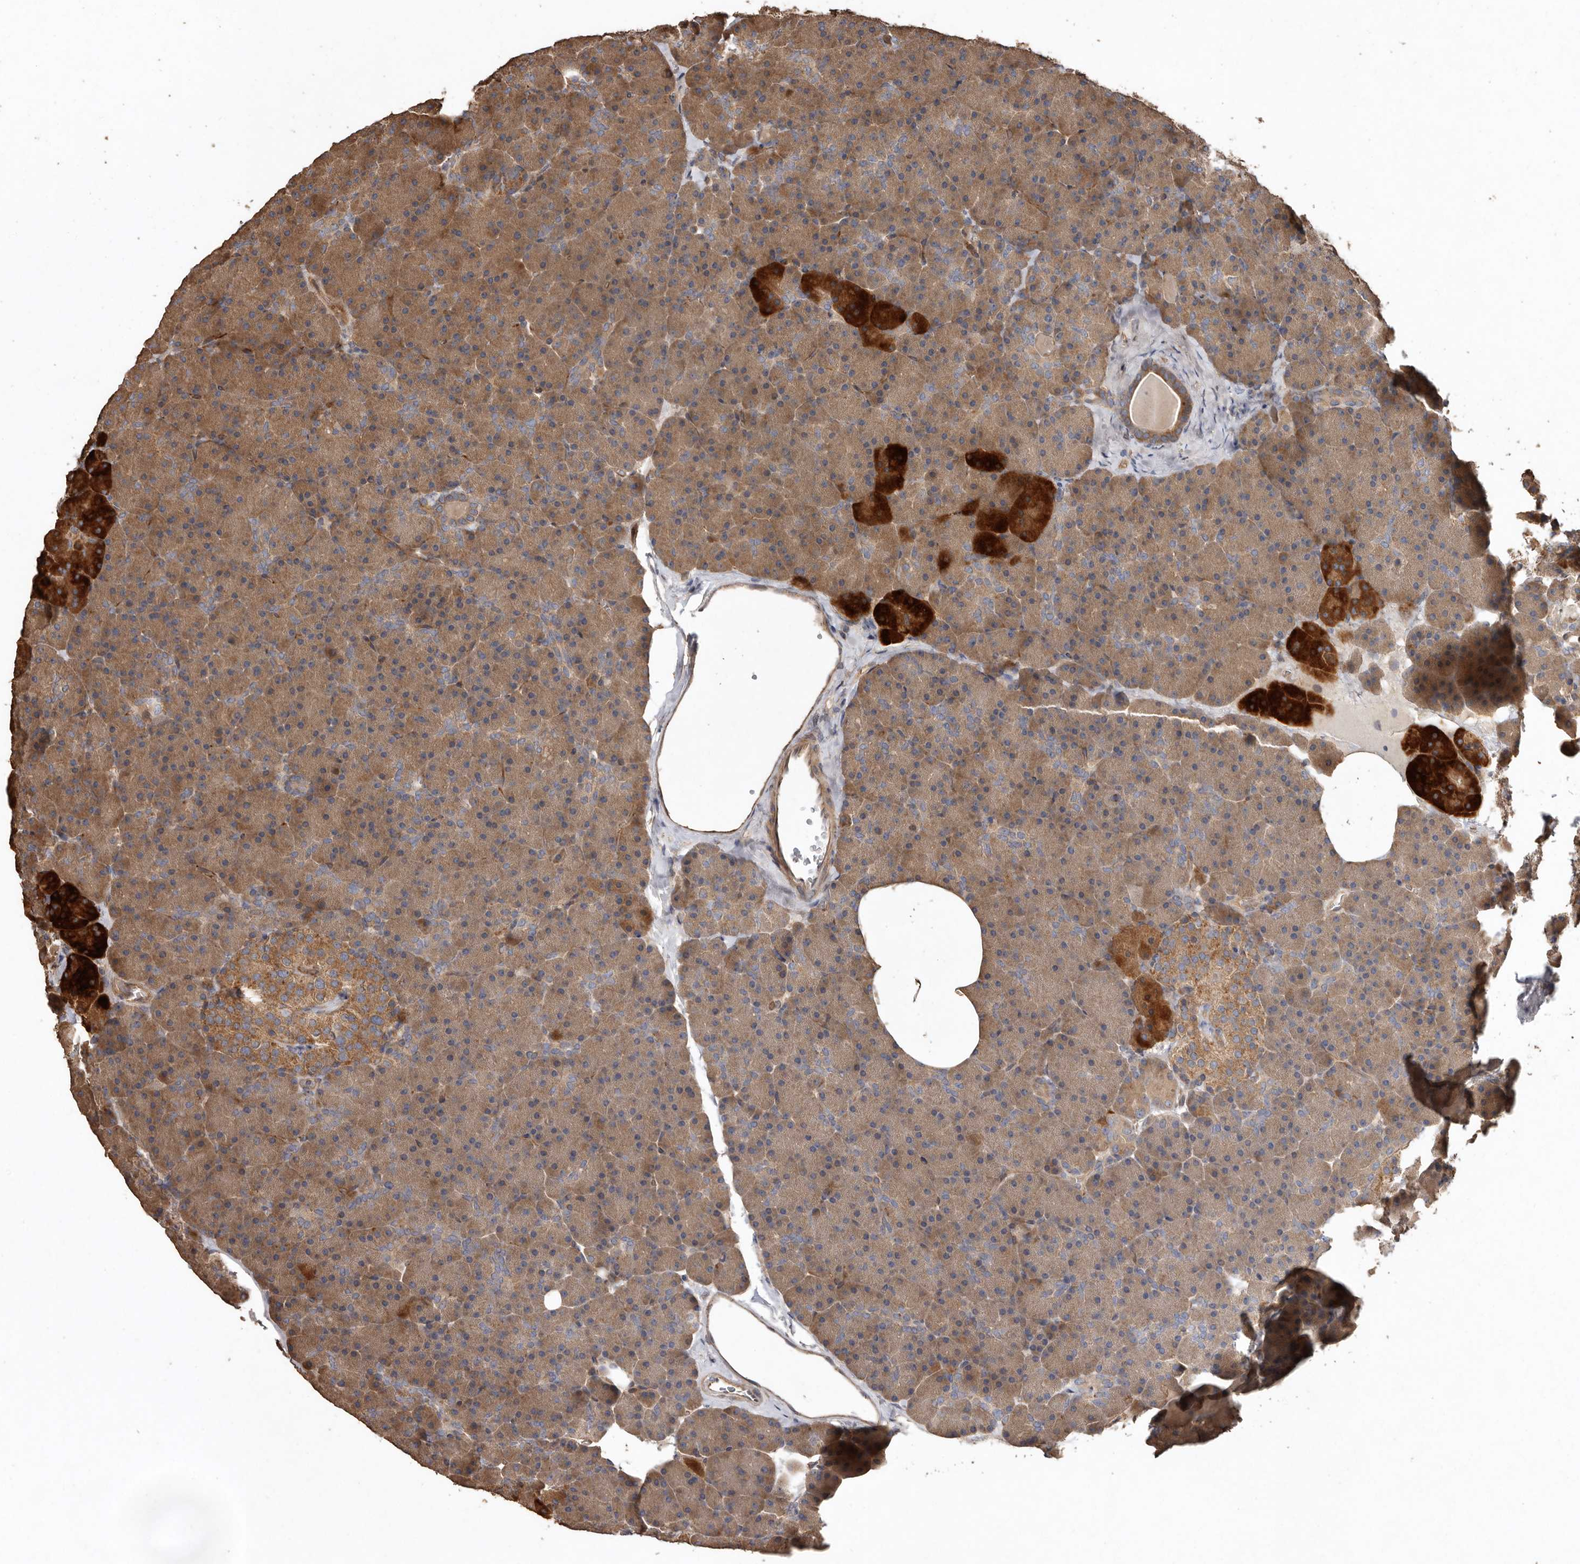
{"staining": {"intensity": "moderate", "quantity": ">75%", "location": "cytoplasmic/membranous"}, "tissue": "pancreas", "cell_type": "Exocrine glandular cells", "image_type": "normal", "snomed": [{"axis": "morphology", "description": "Normal tissue, NOS"}, {"axis": "morphology", "description": "Carcinoid, malignant, NOS"}, {"axis": "topography", "description": "Pancreas"}], "caption": "This image shows unremarkable pancreas stained with immunohistochemistry (IHC) to label a protein in brown. The cytoplasmic/membranous of exocrine glandular cells show moderate positivity for the protein. Nuclei are counter-stained blue.", "gene": "FLCN", "patient": {"sex": "female", "age": 35}}